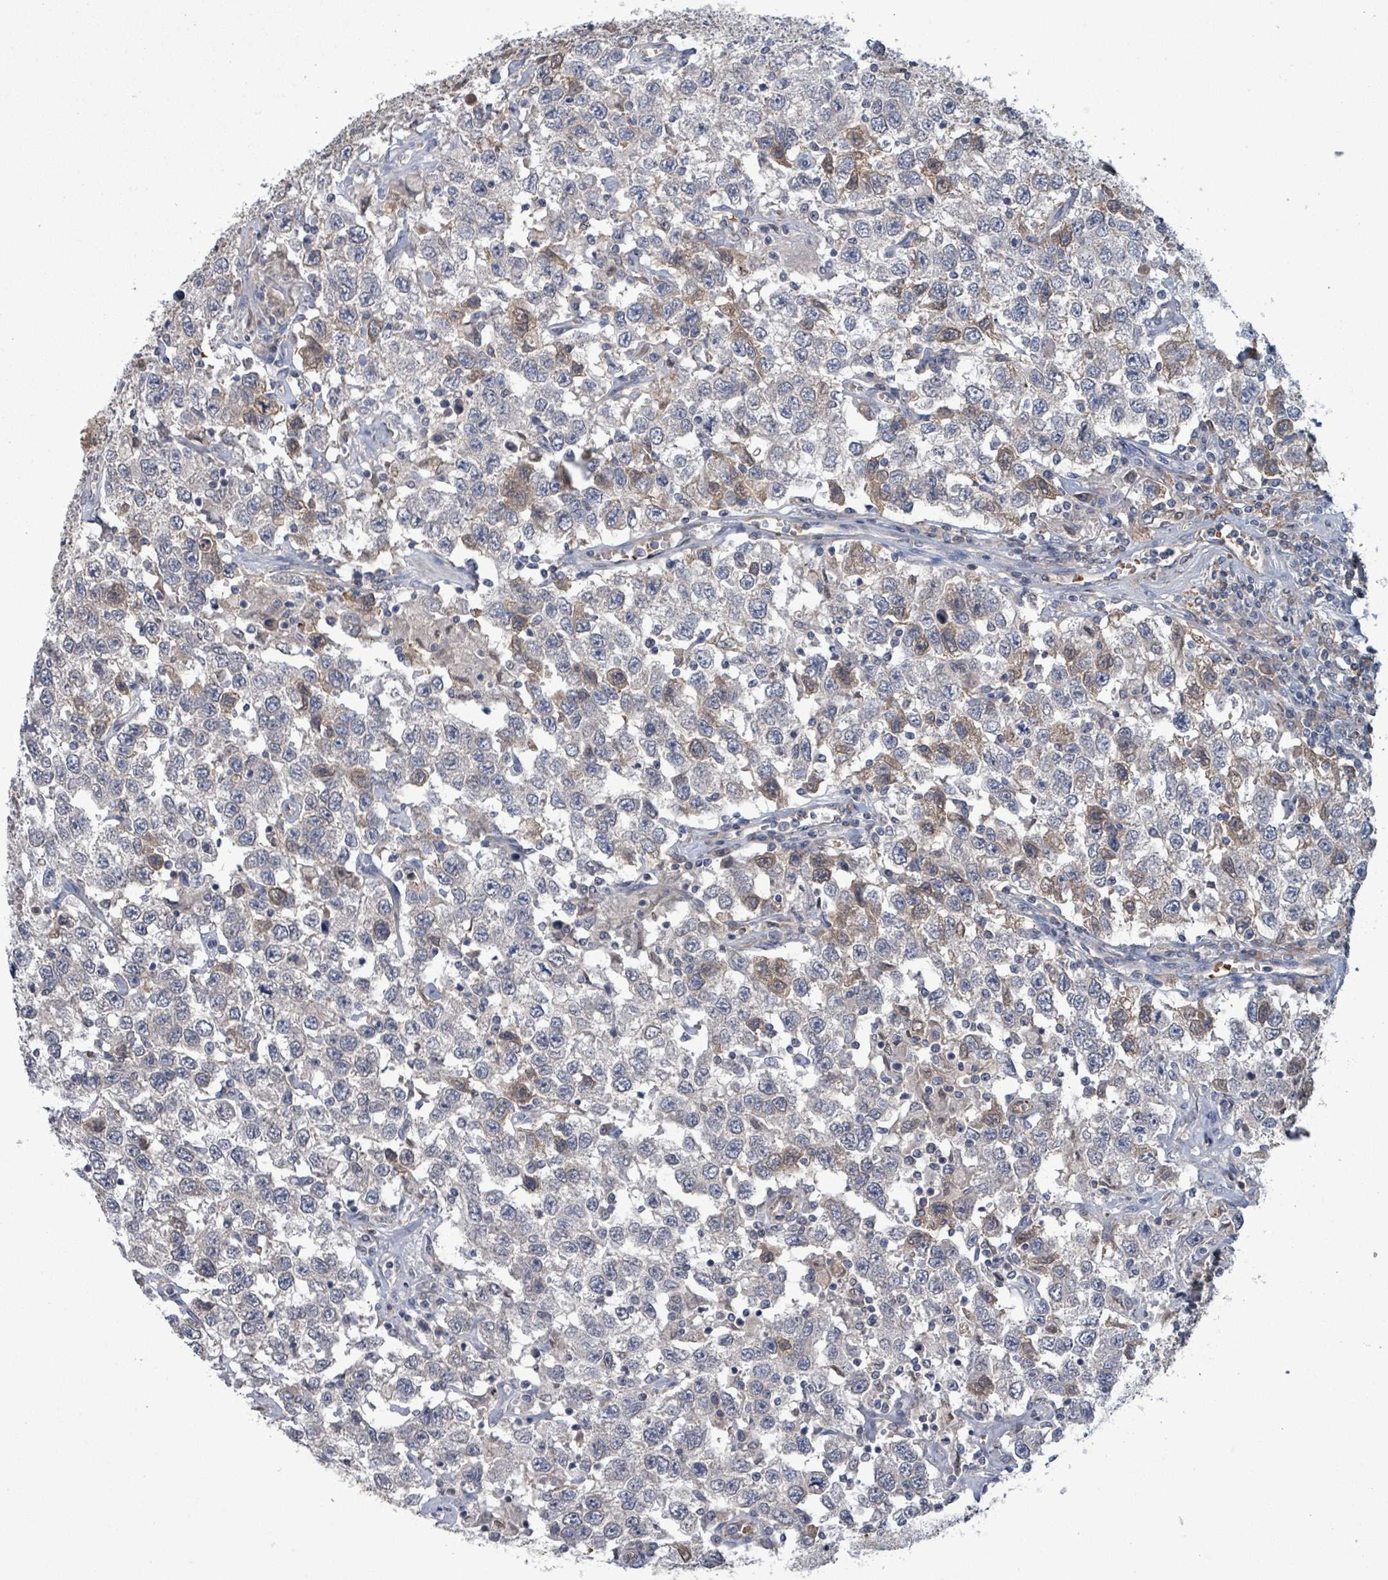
{"staining": {"intensity": "weak", "quantity": "<25%", "location": "cytoplasmic/membranous"}, "tissue": "testis cancer", "cell_type": "Tumor cells", "image_type": "cancer", "snomed": [{"axis": "morphology", "description": "Seminoma, NOS"}, {"axis": "topography", "description": "Testis"}], "caption": "High magnification brightfield microscopy of testis seminoma stained with DAB (3,3'-diaminobenzidine) (brown) and counterstained with hematoxylin (blue): tumor cells show no significant expression. The staining is performed using DAB (3,3'-diaminobenzidine) brown chromogen with nuclei counter-stained in using hematoxylin.", "gene": "GRM8", "patient": {"sex": "male", "age": 41}}